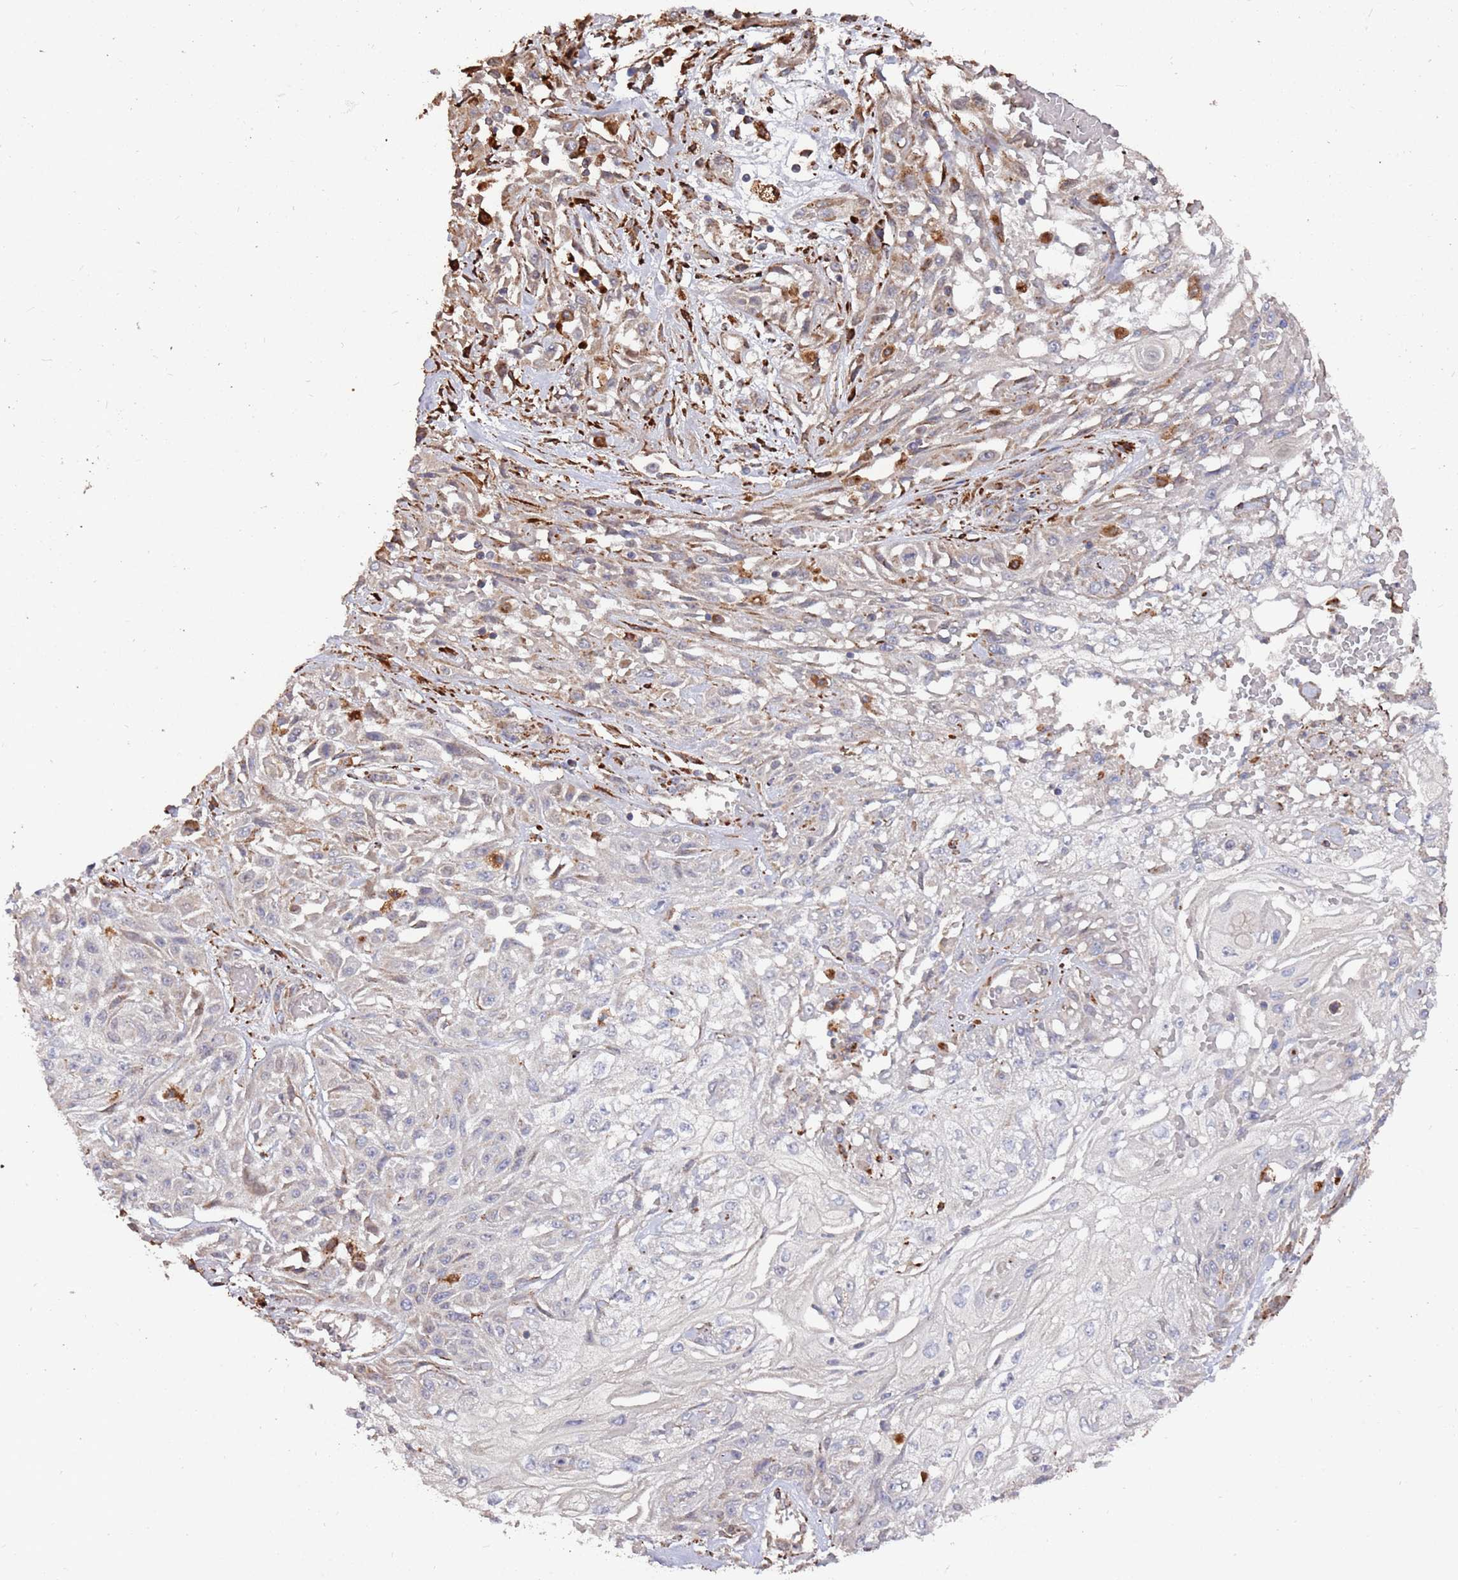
{"staining": {"intensity": "weak", "quantity": "<25%", "location": "cytoplasmic/membranous"}, "tissue": "skin cancer", "cell_type": "Tumor cells", "image_type": "cancer", "snomed": [{"axis": "morphology", "description": "Squamous cell carcinoma, NOS"}, {"axis": "morphology", "description": "Squamous cell carcinoma, metastatic, NOS"}, {"axis": "topography", "description": "Skin"}, {"axis": "topography", "description": "Lymph node"}], "caption": "There is no significant staining in tumor cells of skin metastatic squamous cell carcinoma. (Brightfield microscopy of DAB immunohistochemistry (IHC) at high magnification).", "gene": "LACC1", "patient": {"sex": "male", "age": 75}}